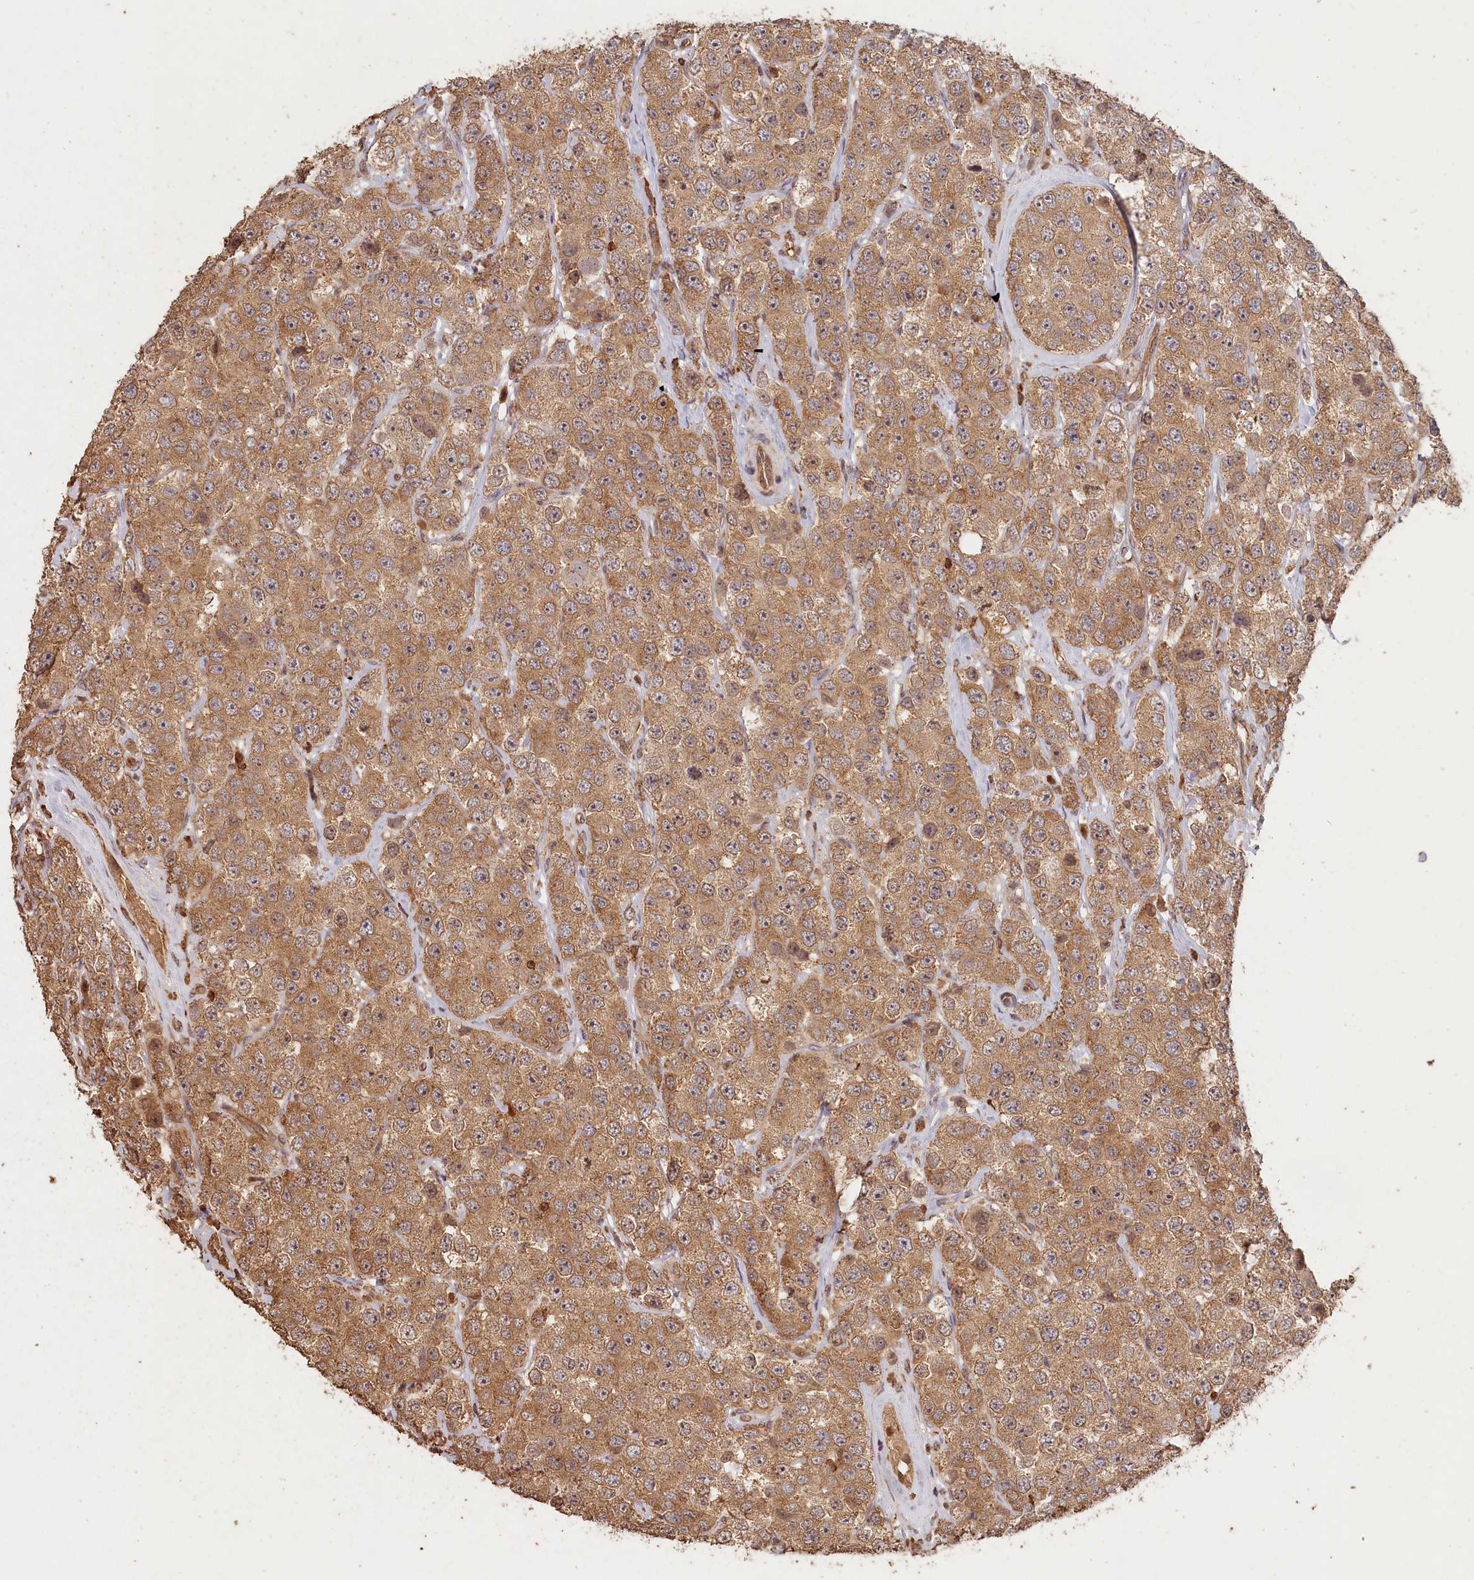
{"staining": {"intensity": "moderate", "quantity": ">75%", "location": "cytoplasmic/membranous"}, "tissue": "testis cancer", "cell_type": "Tumor cells", "image_type": "cancer", "snomed": [{"axis": "morphology", "description": "Seminoma, NOS"}, {"axis": "topography", "description": "Testis"}], "caption": "The immunohistochemical stain highlights moderate cytoplasmic/membranous positivity in tumor cells of testis seminoma tissue. (IHC, brightfield microscopy, high magnification).", "gene": "MADD", "patient": {"sex": "male", "age": 28}}